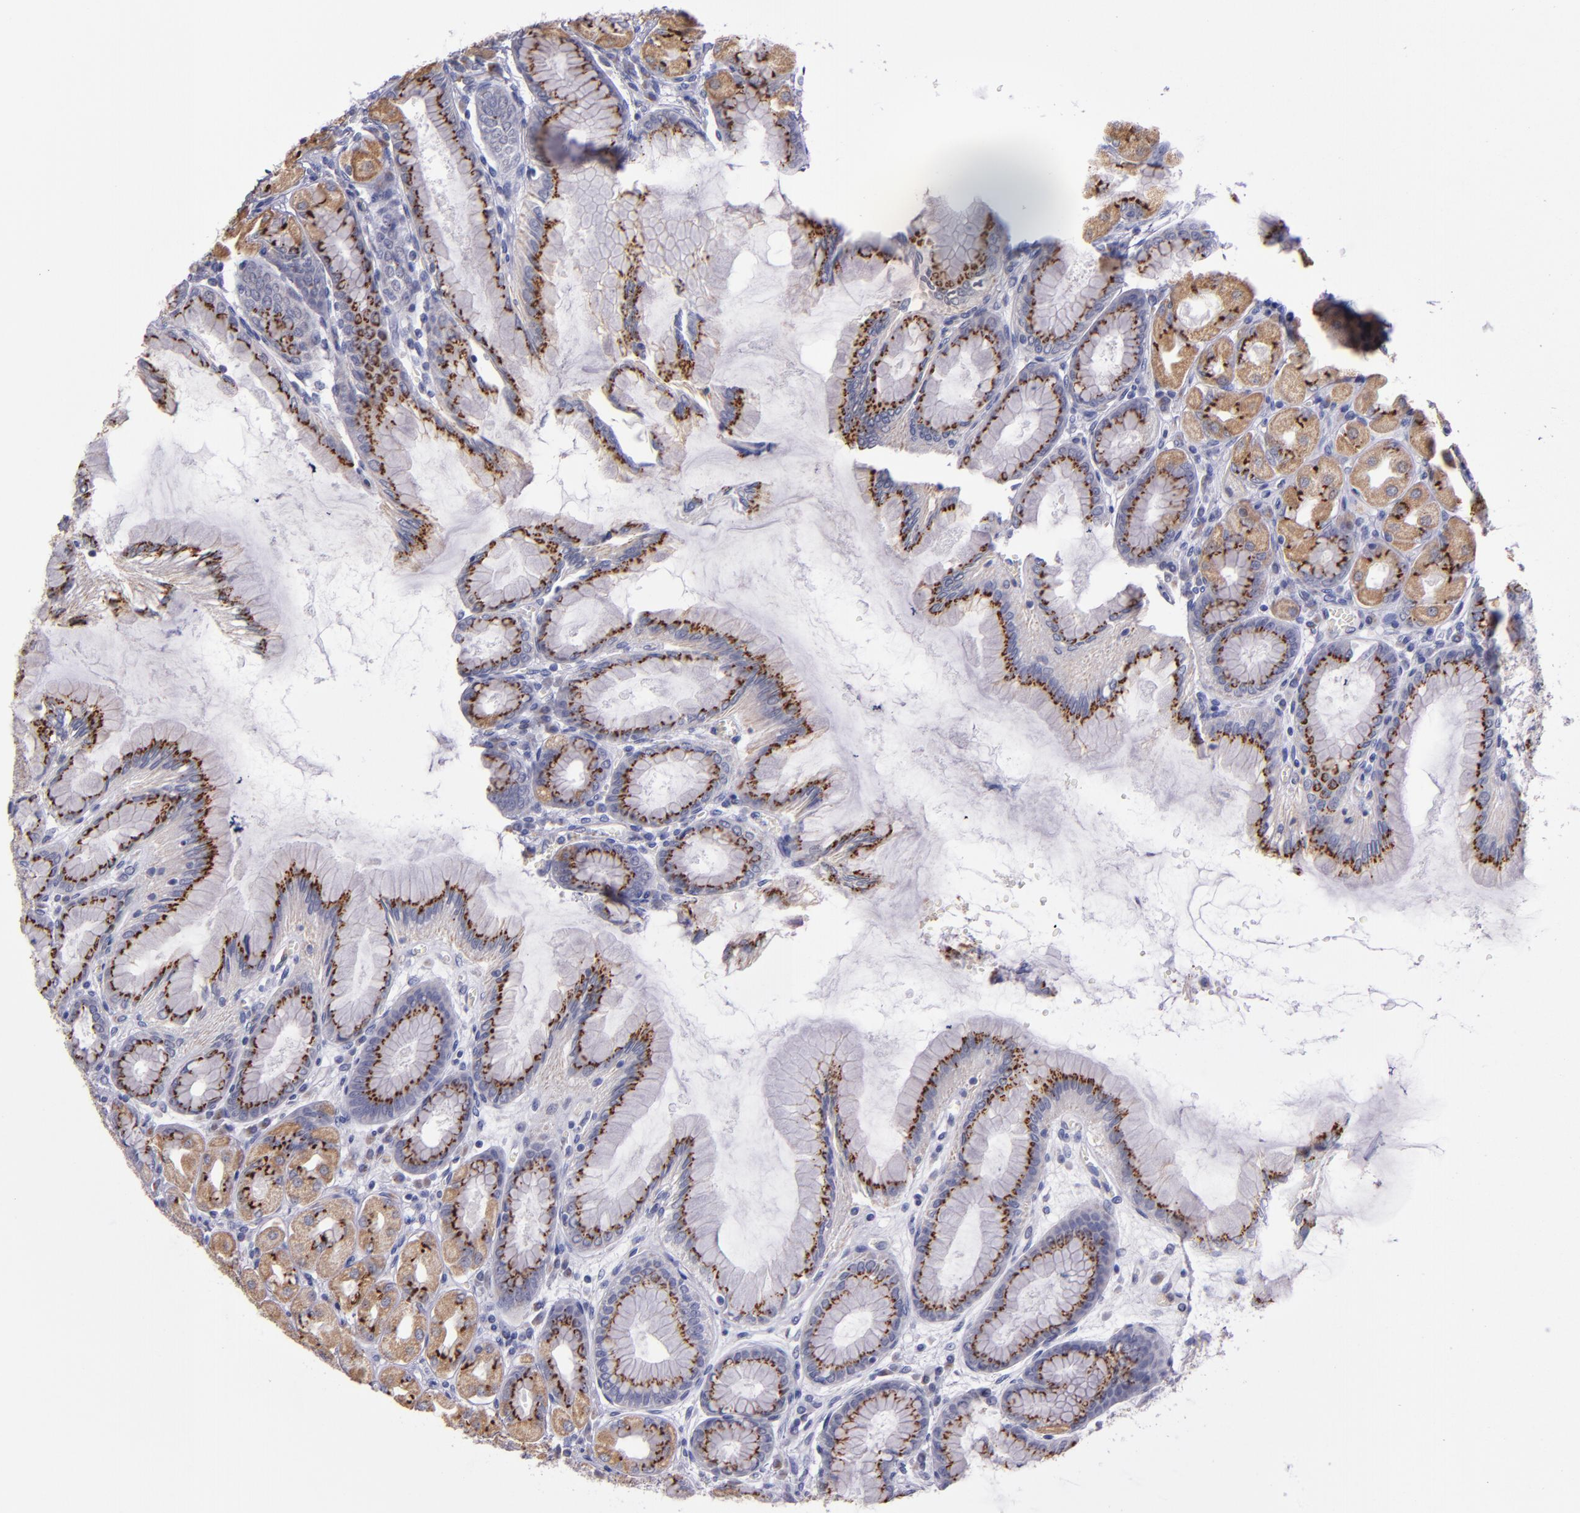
{"staining": {"intensity": "strong", "quantity": "25%-75%", "location": "cytoplasmic/membranous"}, "tissue": "stomach", "cell_type": "Glandular cells", "image_type": "normal", "snomed": [{"axis": "morphology", "description": "Normal tissue, NOS"}, {"axis": "topography", "description": "Stomach, upper"}], "caption": "The histopathology image displays a brown stain indicating the presence of a protein in the cytoplasmic/membranous of glandular cells in stomach. (DAB = brown stain, brightfield microscopy at high magnification).", "gene": "RAB41", "patient": {"sex": "female", "age": 56}}